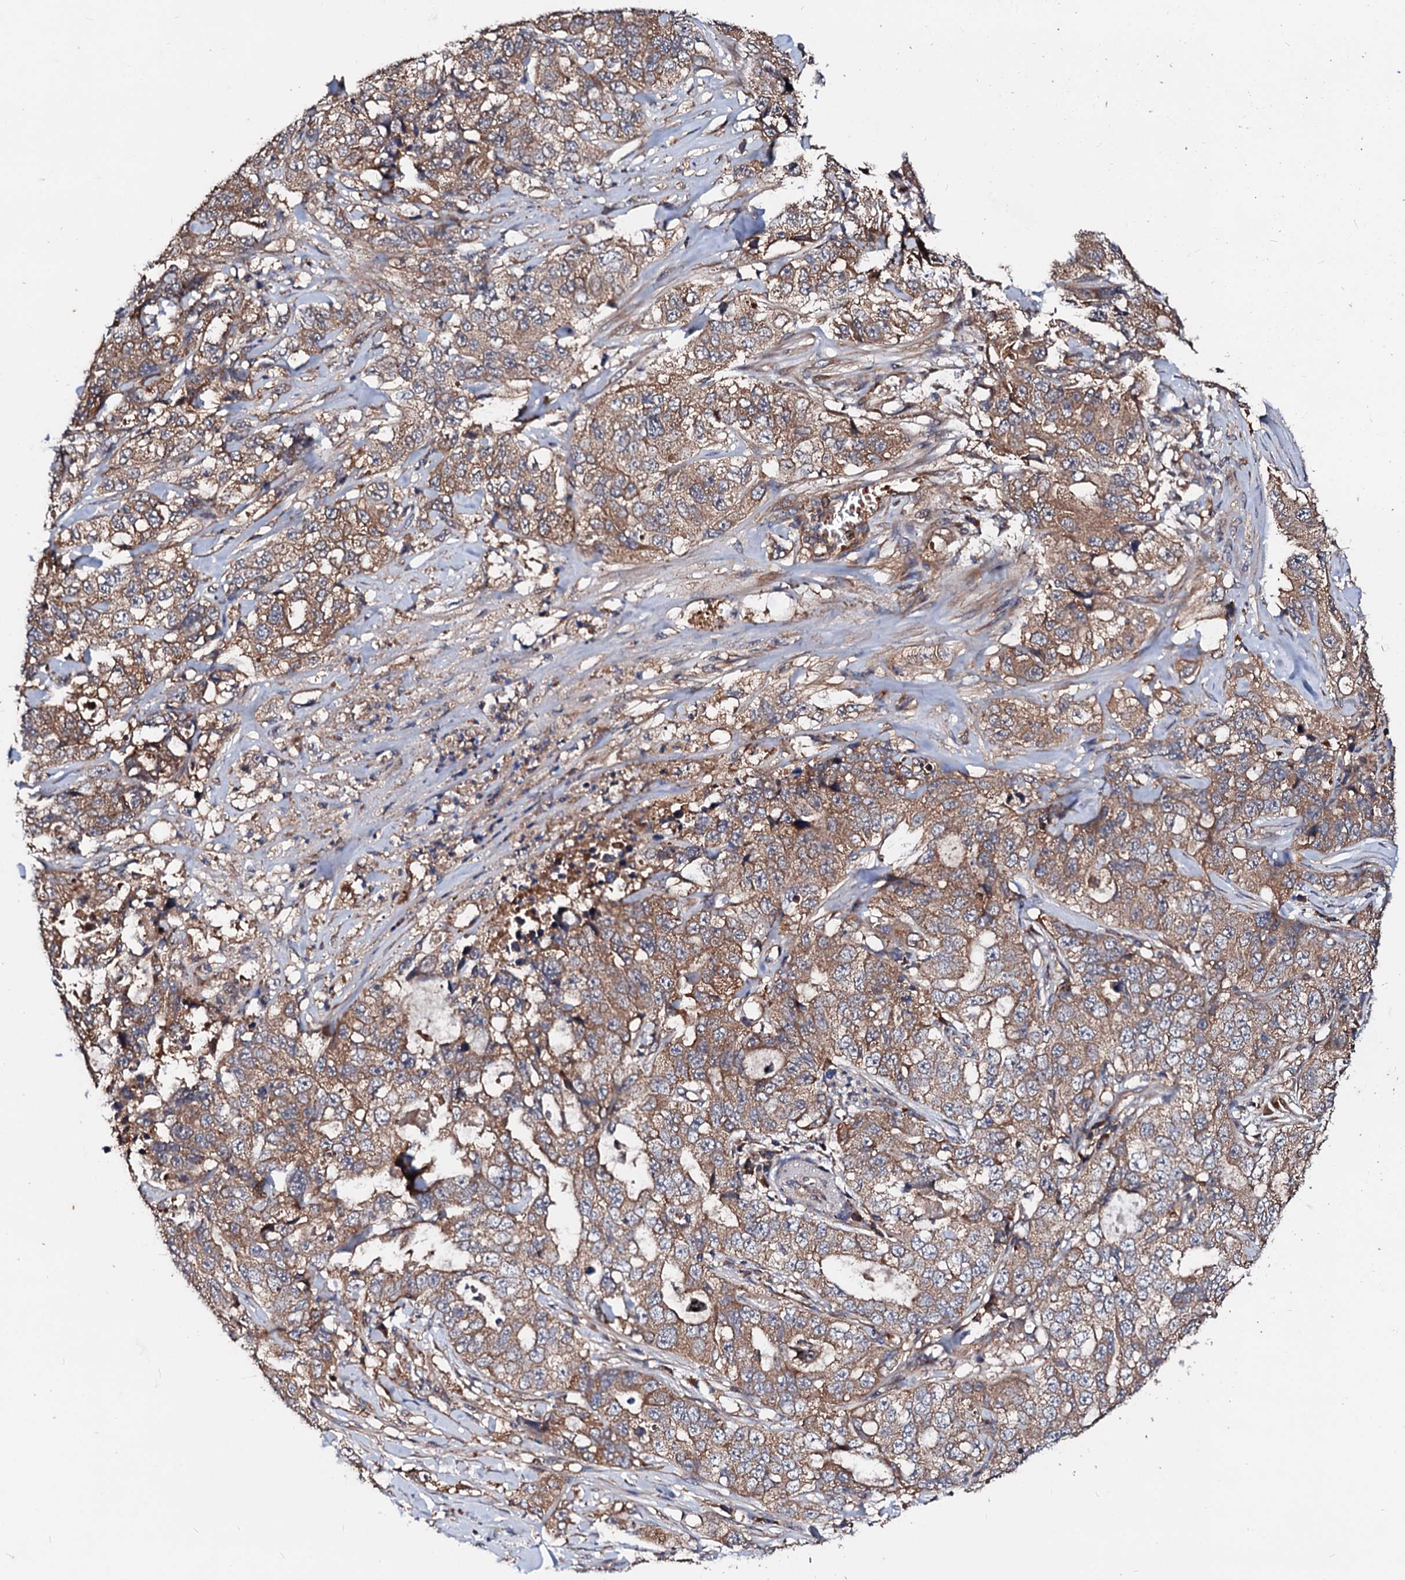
{"staining": {"intensity": "moderate", "quantity": ">75%", "location": "cytoplasmic/membranous"}, "tissue": "lung cancer", "cell_type": "Tumor cells", "image_type": "cancer", "snomed": [{"axis": "morphology", "description": "Adenocarcinoma, NOS"}, {"axis": "topography", "description": "Lung"}], "caption": "Lung cancer (adenocarcinoma) was stained to show a protein in brown. There is medium levels of moderate cytoplasmic/membranous expression in approximately >75% of tumor cells.", "gene": "EXTL1", "patient": {"sex": "female", "age": 51}}